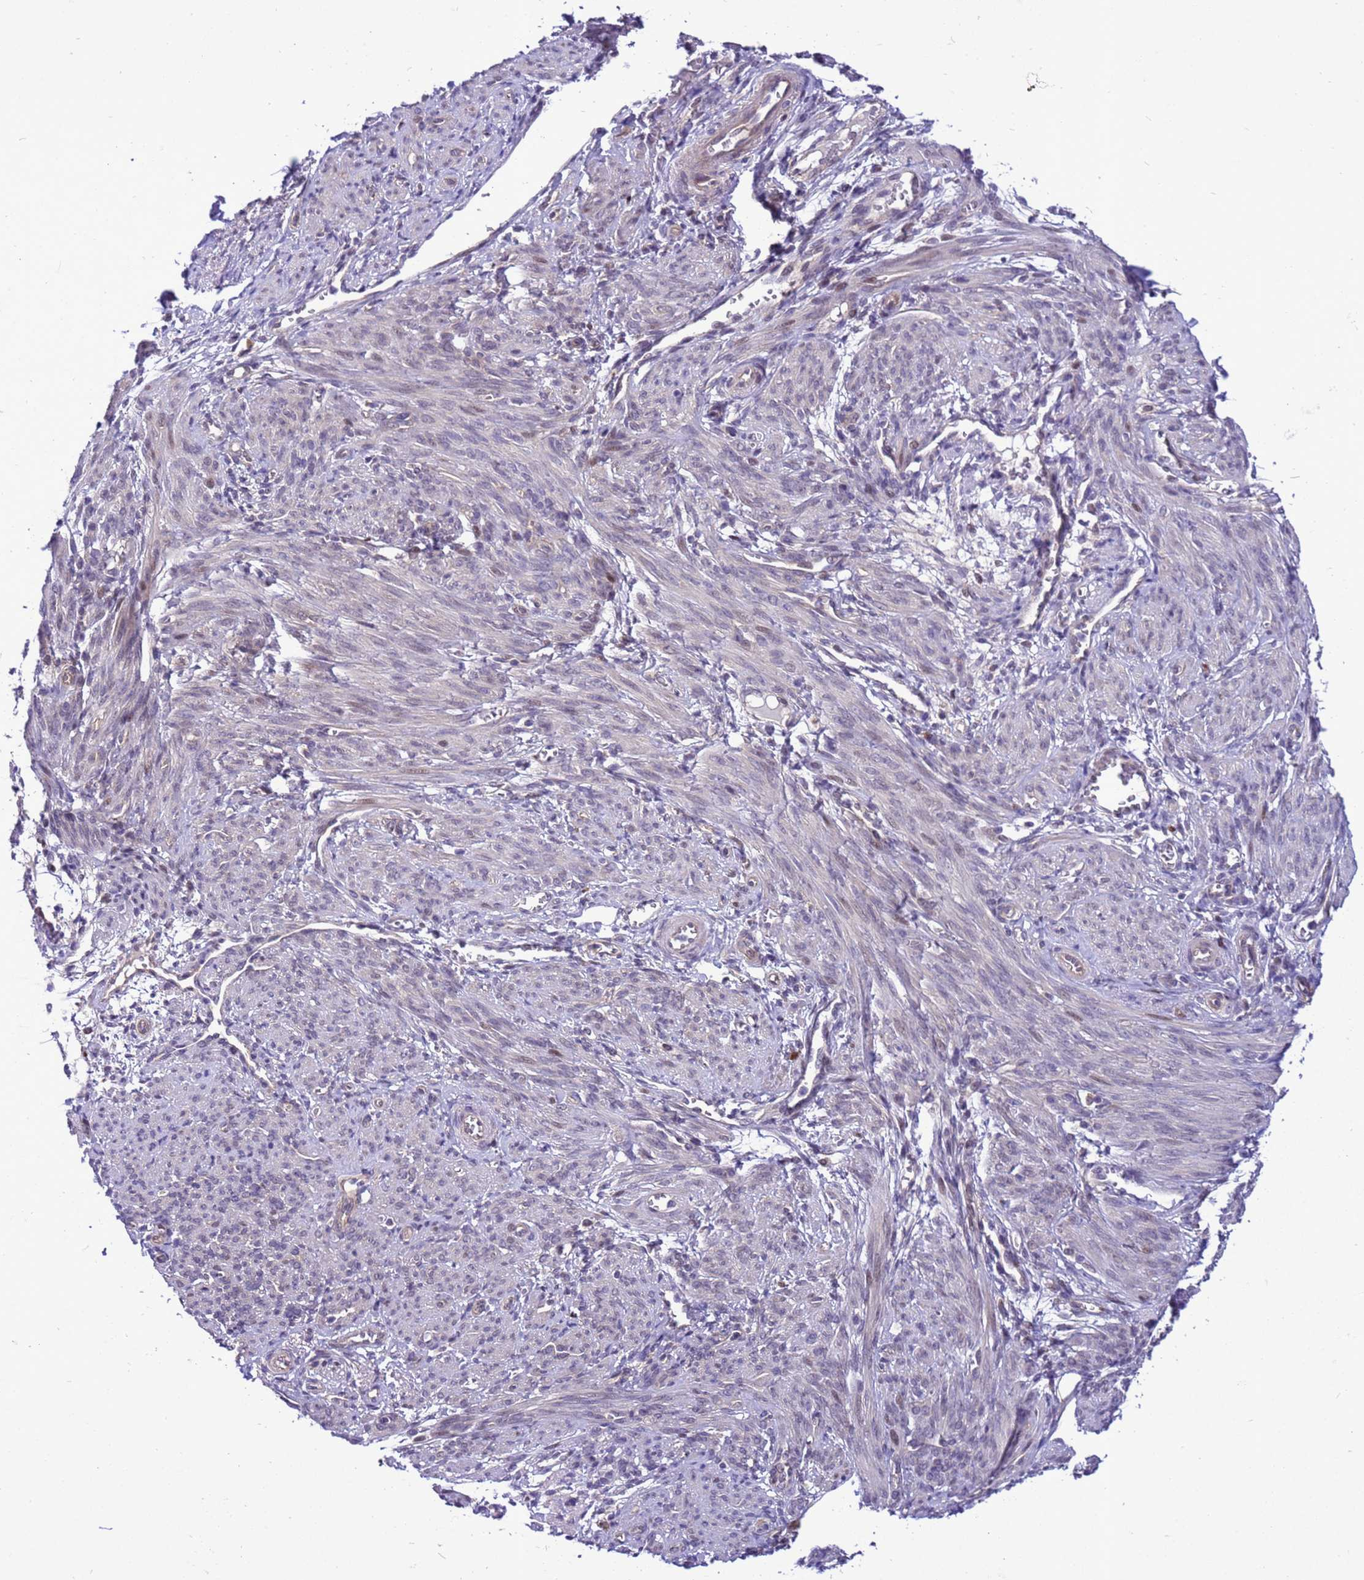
{"staining": {"intensity": "negative", "quantity": "none", "location": "none"}, "tissue": "smooth muscle", "cell_type": "Smooth muscle cells", "image_type": "normal", "snomed": [{"axis": "morphology", "description": "Normal tissue, NOS"}, {"axis": "topography", "description": "Smooth muscle"}], "caption": "This is an immunohistochemistry (IHC) micrograph of benign smooth muscle. There is no expression in smooth muscle cells.", "gene": "RASD1", "patient": {"sex": "female", "age": 39}}